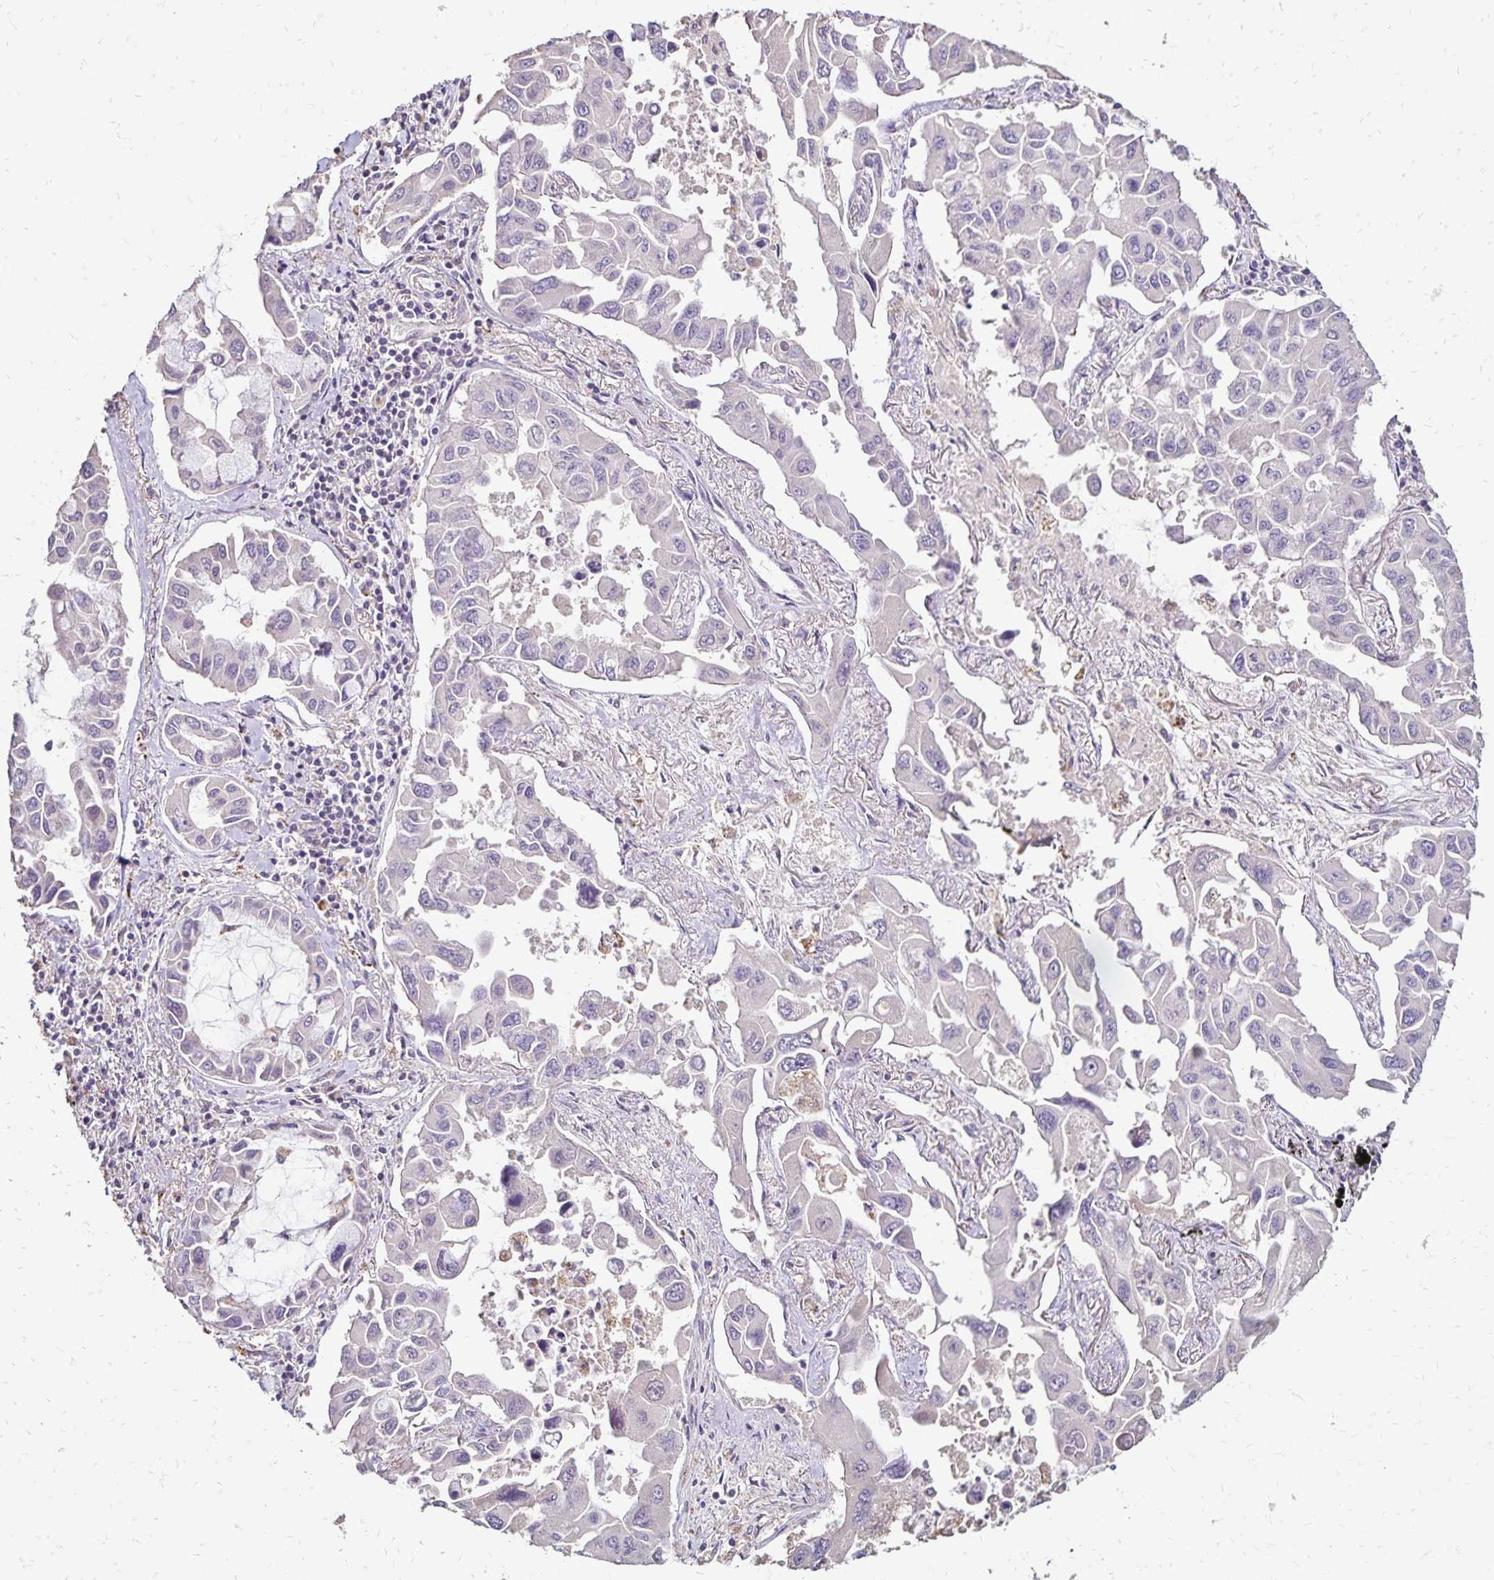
{"staining": {"intensity": "negative", "quantity": "none", "location": "none"}, "tissue": "lung cancer", "cell_type": "Tumor cells", "image_type": "cancer", "snomed": [{"axis": "morphology", "description": "Adenocarcinoma, NOS"}, {"axis": "topography", "description": "Lung"}], "caption": "The histopathology image demonstrates no significant positivity in tumor cells of adenocarcinoma (lung).", "gene": "EMC10", "patient": {"sex": "male", "age": 64}}